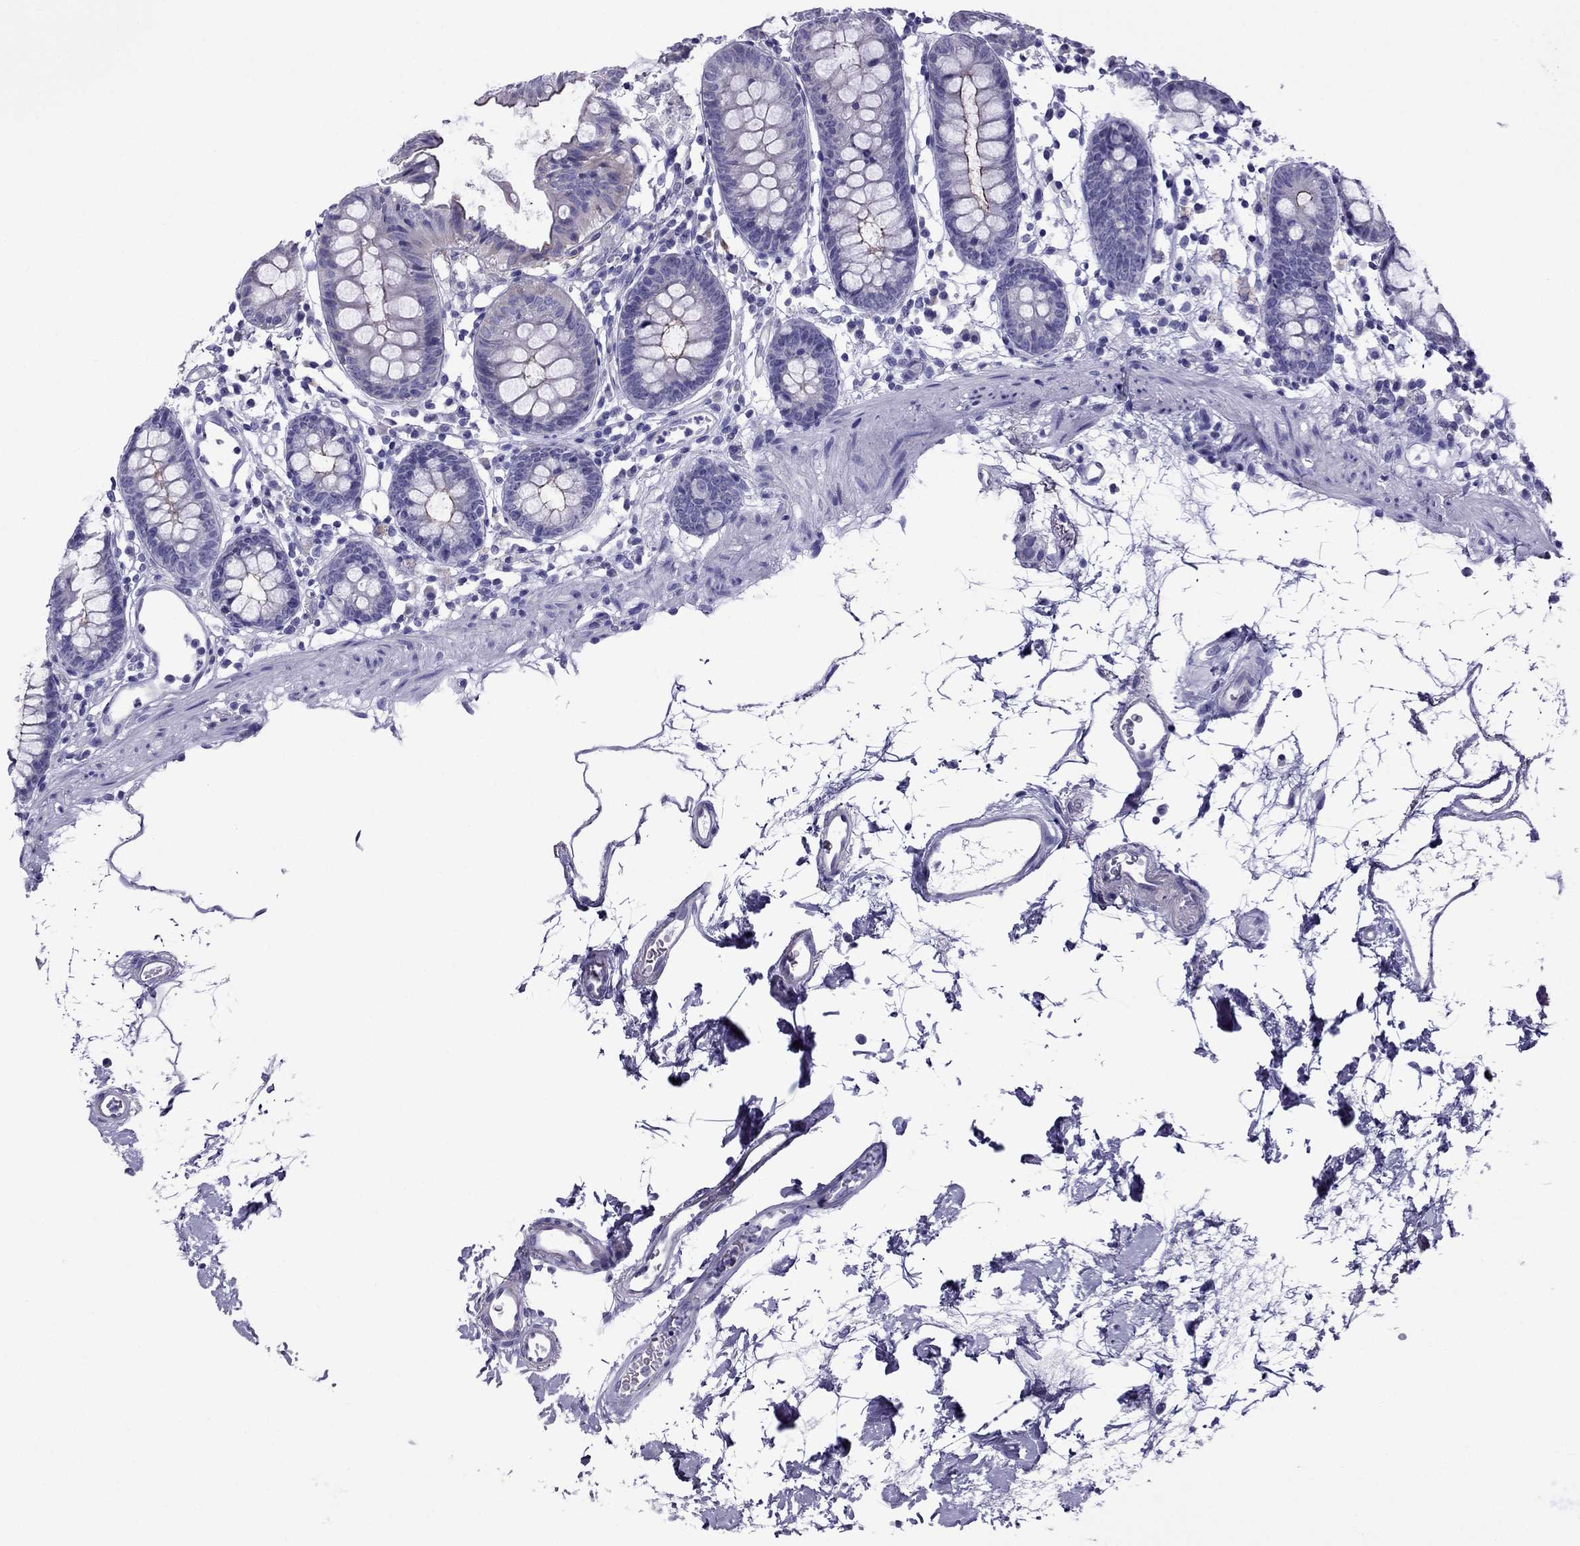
{"staining": {"intensity": "negative", "quantity": "none", "location": "none"}, "tissue": "colon", "cell_type": "Endothelial cells", "image_type": "normal", "snomed": [{"axis": "morphology", "description": "Normal tissue, NOS"}, {"axis": "topography", "description": "Colon"}], "caption": "A high-resolution histopathology image shows immunohistochemistry staining of normal colon, which shows no significant expression in endothelial cells.", "gene": "MYL11", "patient": {"sex": "female", "age": 84}}